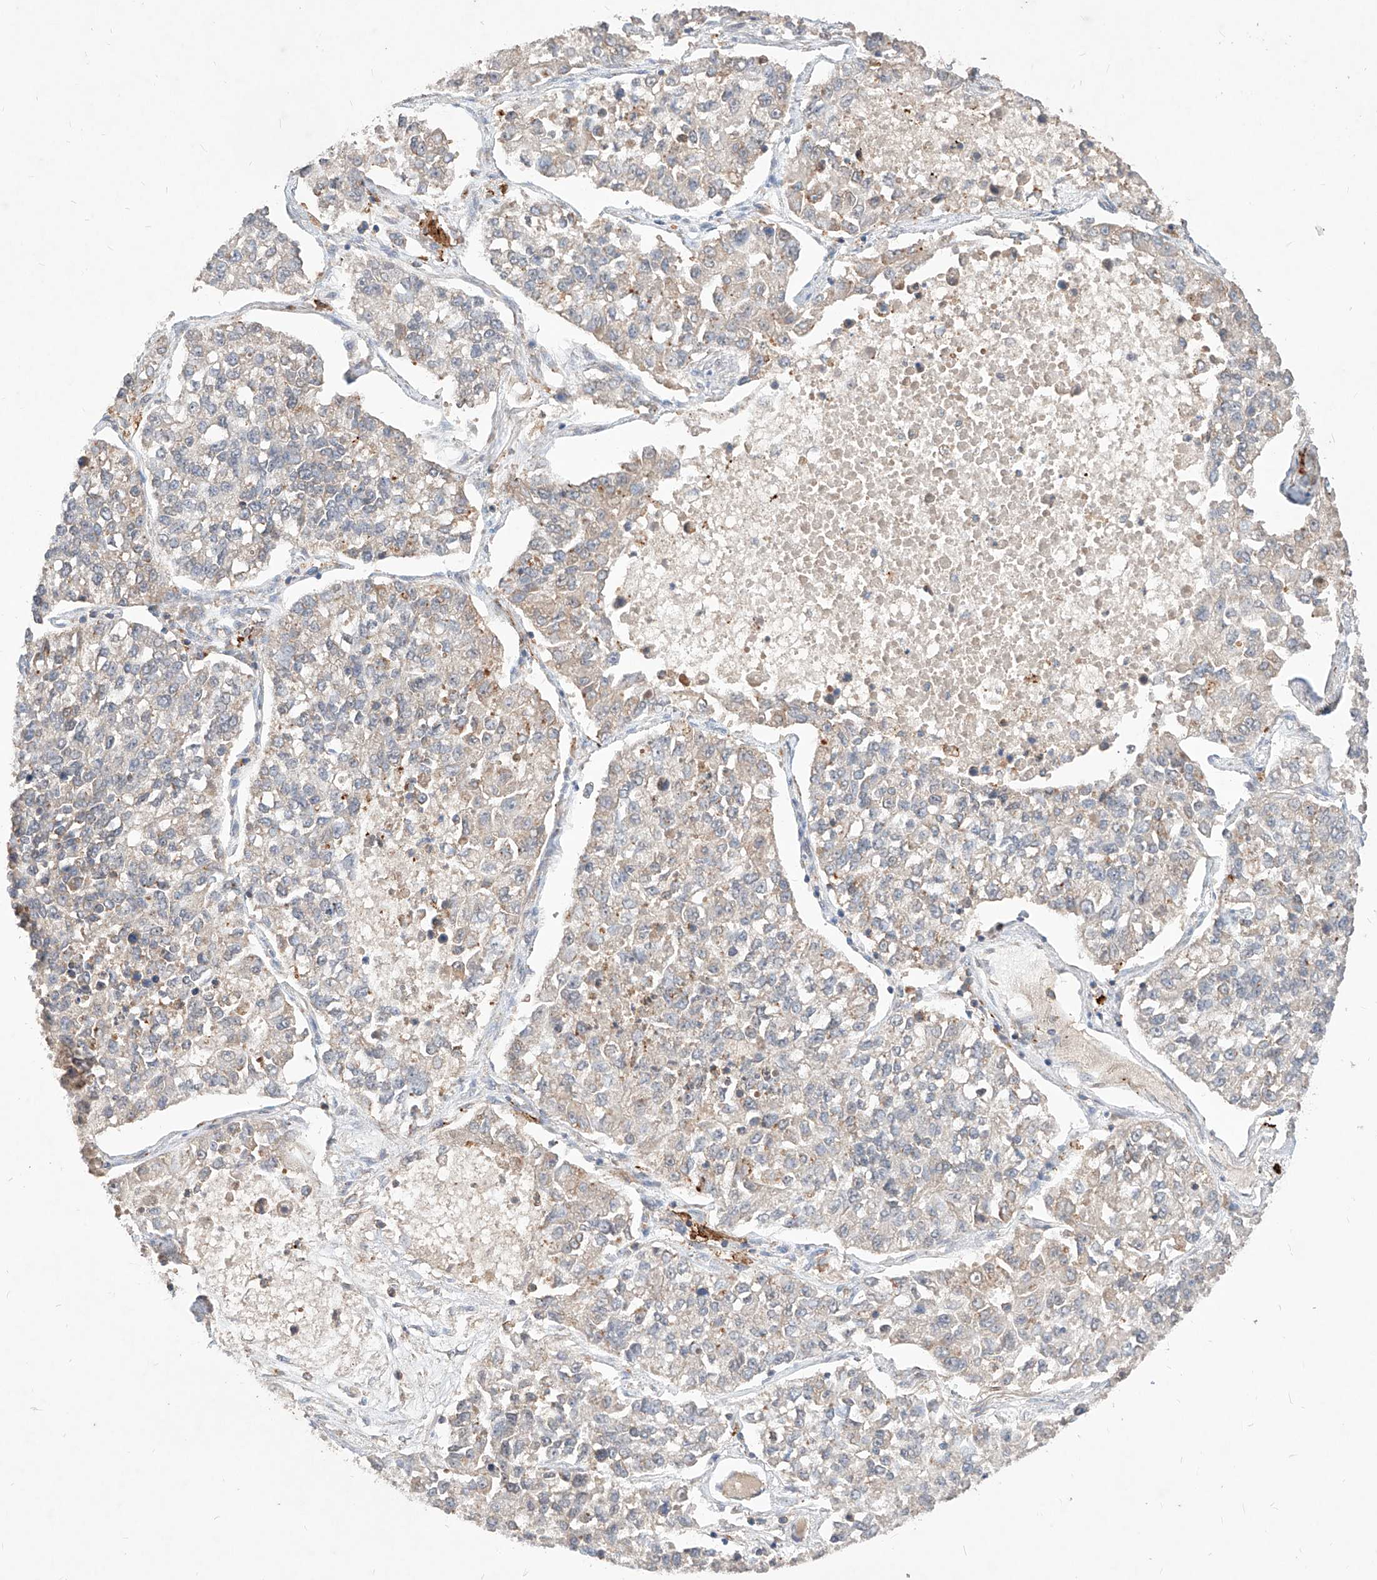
{"staining": {"intensity": "negative", "quantity": "none", "location": "none"}, "tissue": "lung cancer", "cell_type": "Tumor cells", "image_type": "cancer", "snomed": [{"axis": "morphology", "description": "Adenocarcinoma, NOS"}, {"axis": "topography", "description": "Lung"}], "caption": "Immunohistochemical staining of human lung adenocarcinoma displays no significant expression in tumor cells.", "gene": "TSNAX", "patient": {"sex": "male", "age": 49}}